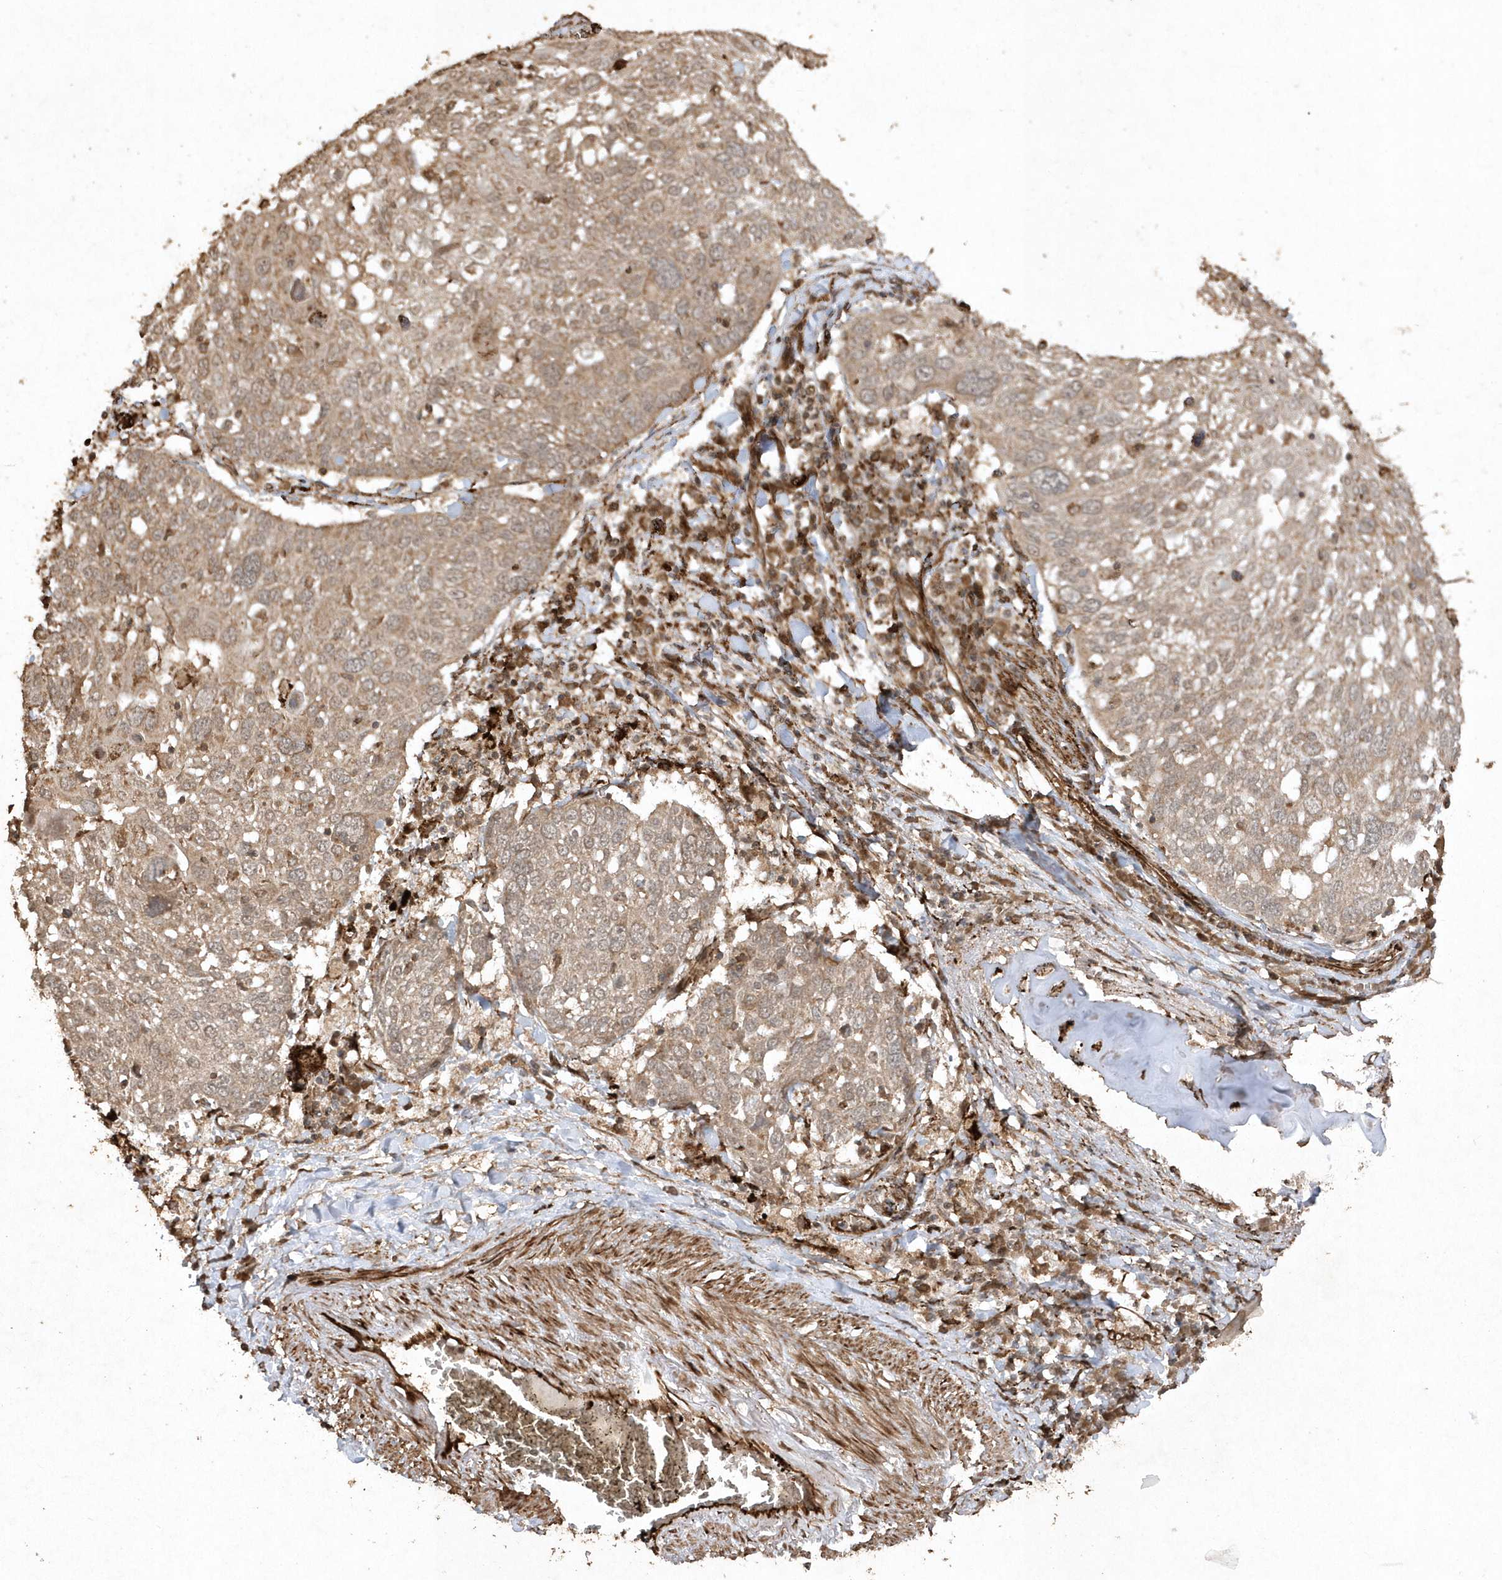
{"staining": {"intensity": "weak", "quantity": ">75%", "location": "cytoplasmic/membranous"}, "tissue": "lung cancer", "cell_type": "Tumor cells", "image_type": "cancer", "snomed": [{"axis": "morphology", "description": "Squamous cell carcinoma, NOS"}, {"axis": "topography", "description": "Lung"}], "caption": "Lung squamous cell carcinoma stained for a protein (brown) exhibits weak cytoplasmic/membranous positive expression in about >75% of tumor cells.", "gene": "AVPI1", "patient": {"sex": "male", "age": 65}}